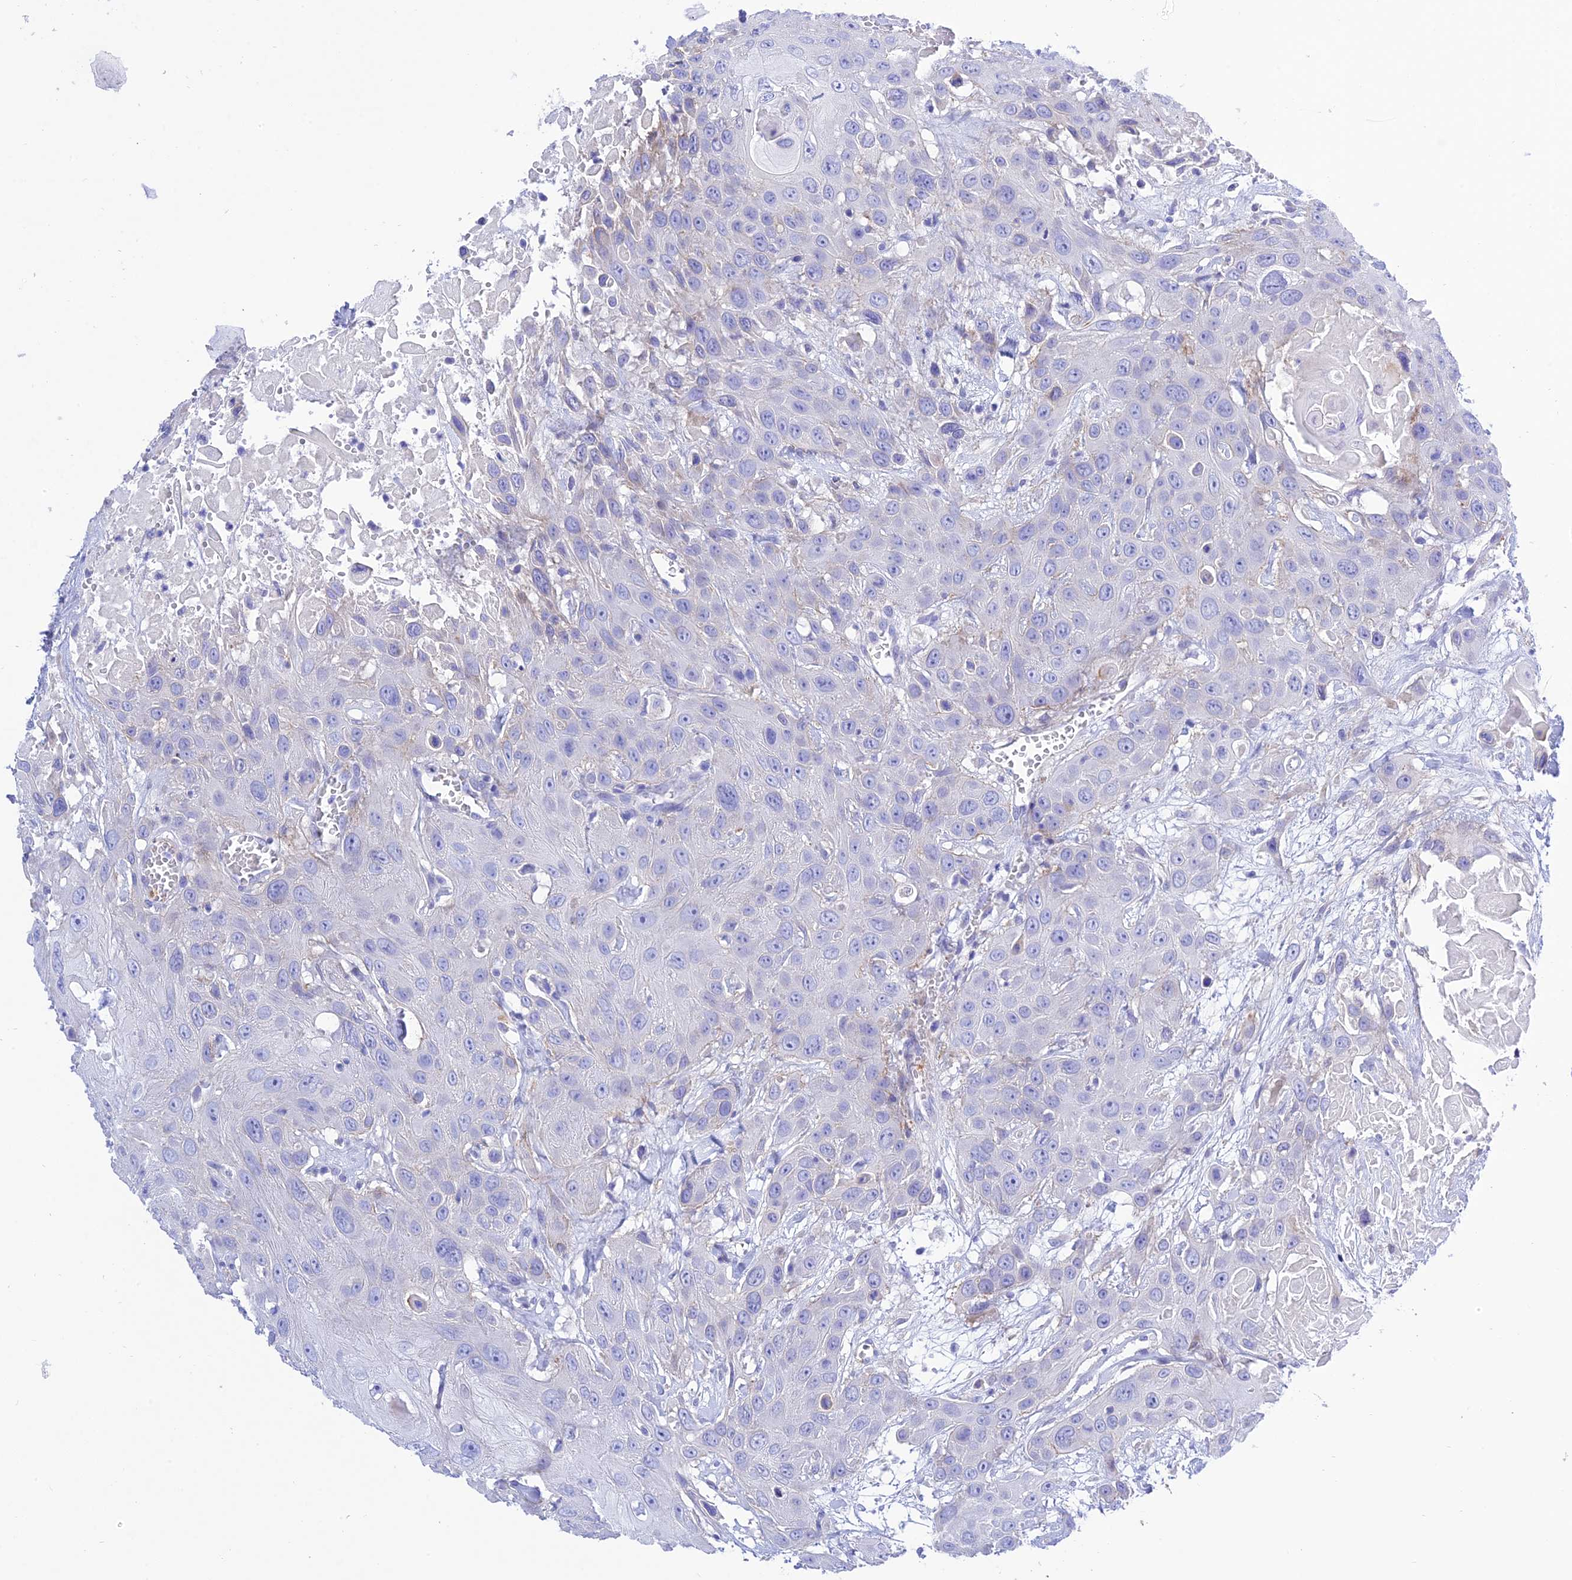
{"staining": {"intensity": "negative", "quantity": "none", "location": "none"}, "tissue": "head and neck cancer", "cell_type": "Tumor cells", "image_type": "cancer", "snomed": [{"axis": "morphology", "description": "Squamous cell carcinoma, NOS"}, {"axis": "topography", "description": "Head-Neck"}], "caption": "IHC of human head and neck squamous cell carcinoma reveals no staining in tumor cells. The staining was performed using DAB (3,3'-diaminobenzidine) to visualize the protein expression in brown, while the nuclei were stained in blue with hematoxylin (Magnification: 20x).", "gene": "FRA10AC1", "patient": {"sex": "male", "age": 81}}